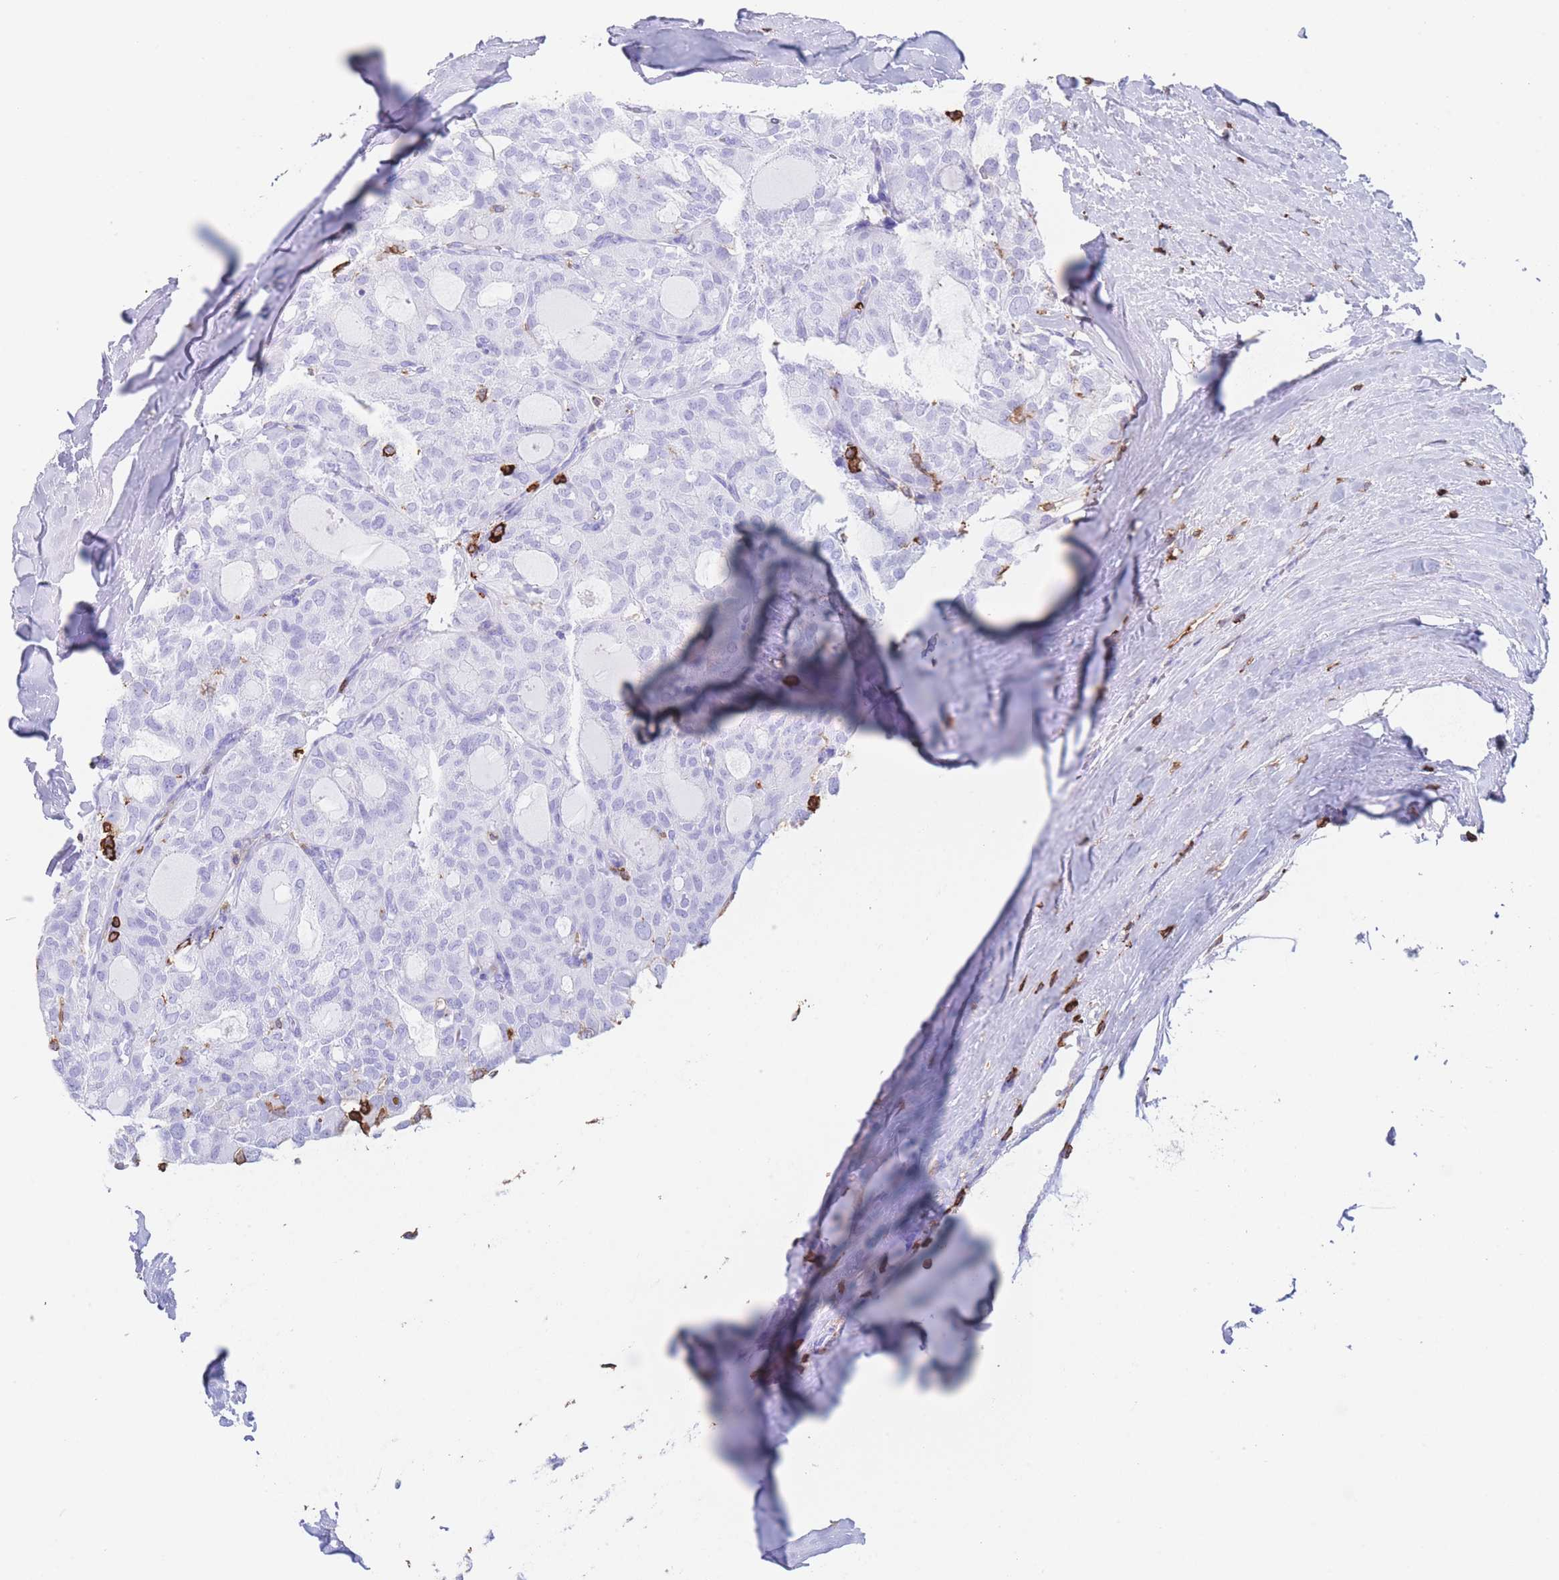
{"staining": {"intensity": "negative", "quantity": "none", "location": "none"}, "tissue": "thyroid cancer", "cell_type": "Tumor cells", "image_type": "cancer", "snomed": [{"axis": "morphology", "description": "Follicular adenoma carcinoma, NOS"}, {"axis": "topography", "description": "Thyroid gland"}], "caption": "DAB immunohistochemical staining of human thyroid follicular adenoma carcinoma shows no significant positivity in tumor cells.", "gene": "CORO1A", "patient": {"sex": "male", "age": 75}}